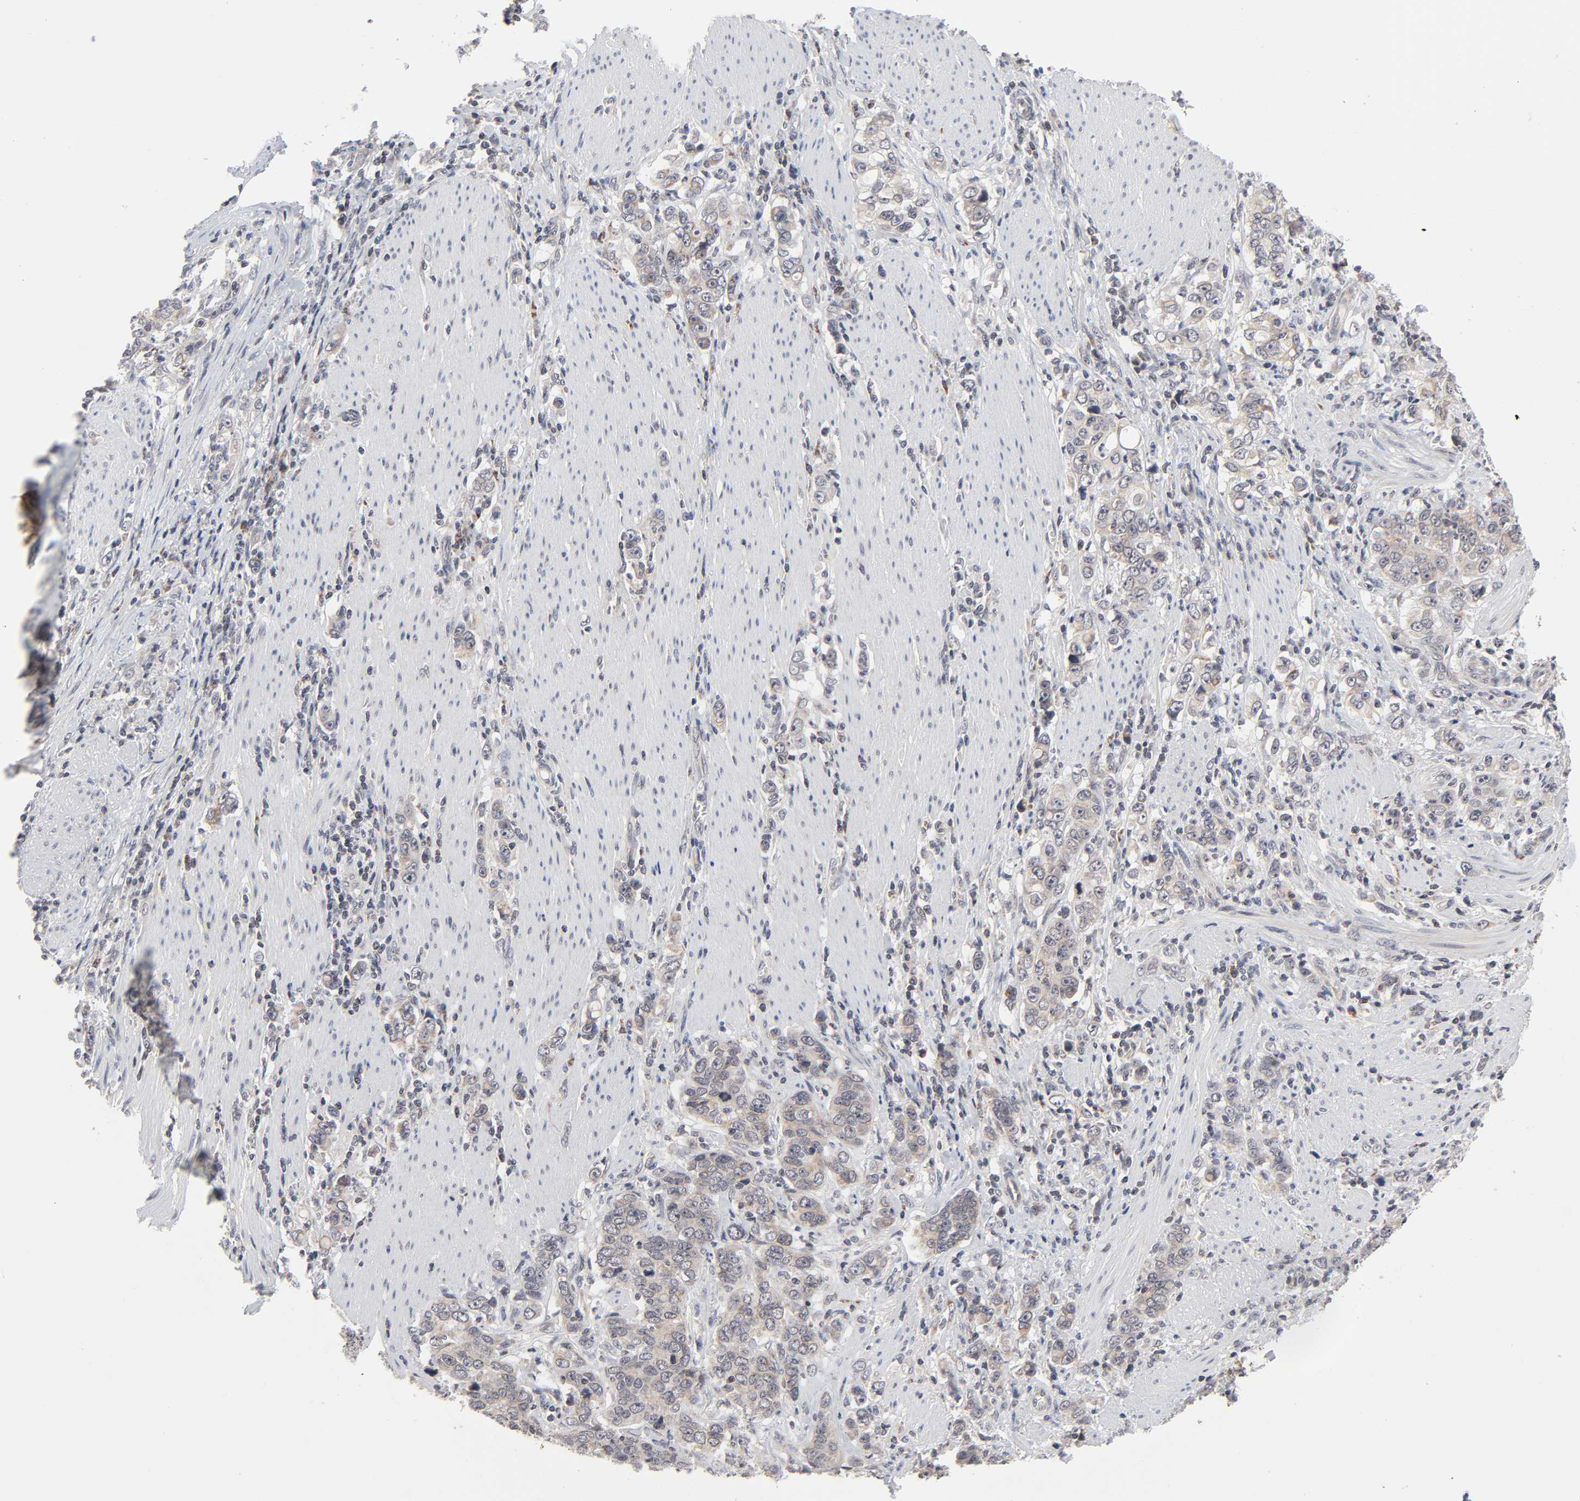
{"staining": {"intensity": "moderate", "quantity": ">75%", "location": "cytoplasmic/membranous"}, "tissue": "stomach cancer", "cell_type": "Tumor cells", "image_type": "cancer", "snomed": [{"axis": "morphology", "description": "Adenocarcinoma, NOS"}, {"axis": "topography", "description": "Stomach, lower"}], "caption": "Immunohistochemical staining of stomach cancer exhibits moderate cytoplasmic/membranous protein expression in approximately >75% of tumor cells. Using DAB (brown) and hematoxylin (blue) stains, captured at high magnification using brightfield microscopy.", "gene": "AUH", "patient": {"sex": "female", "age": 72}}